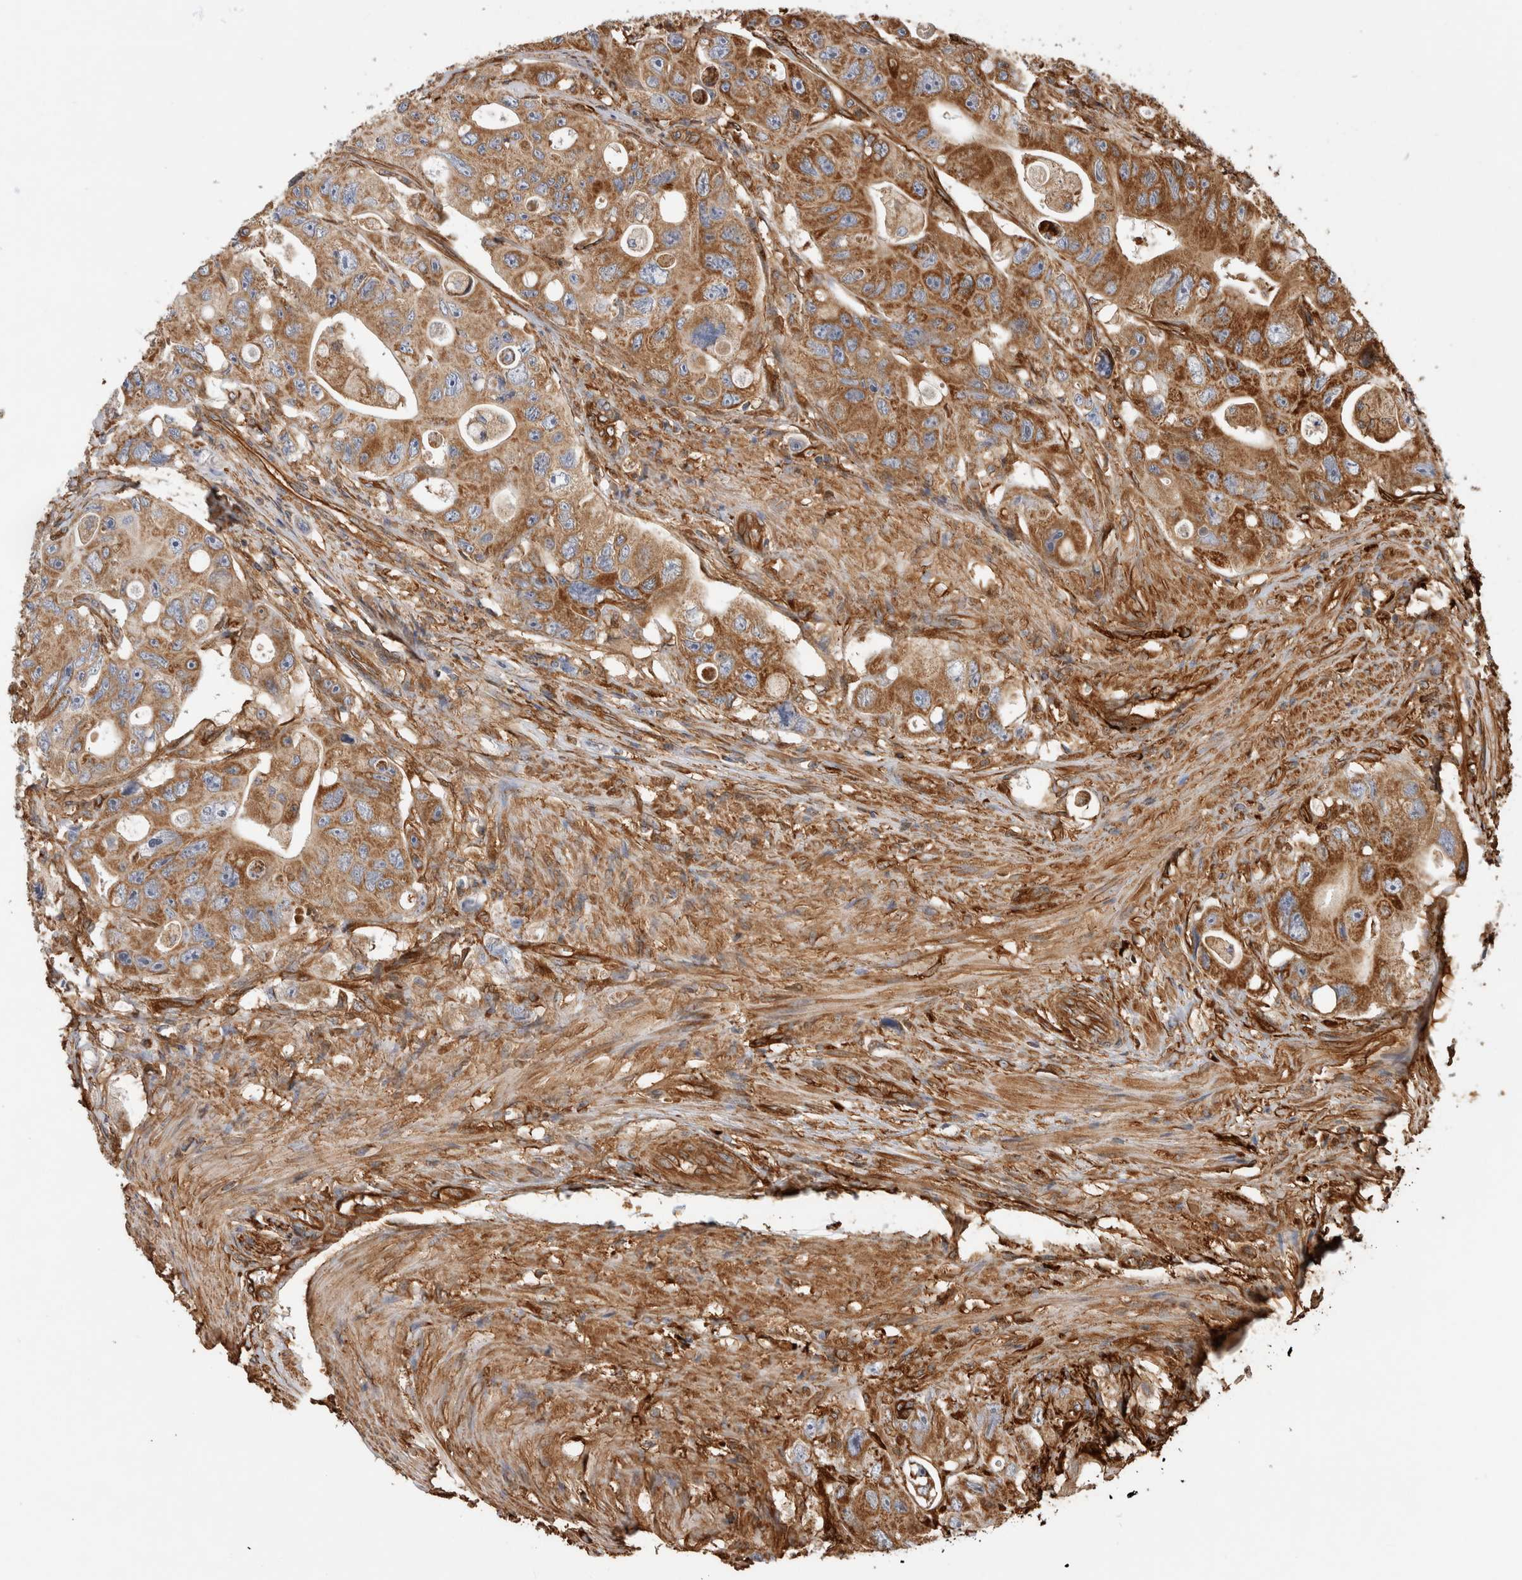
{"staining": {"intensity": "moderate", "quantity": ">75%", "location": "cytoplasmic/membranous"}, "tissue": "colorectal cancer", "cell_type": "Tumor cells", "image_type": "cancer", "snomed": [{"axis": "morphology", "description": "Adenocarcinoma, NOS"}, {"axis": "topography", "description": "Colon"}], "caption": "Immunohistochemical staining of human colorectal cancer (adenocarcinoma) demonstrates medium levels of moderate cytoplasmic/membranous protein staining in approximately >75% of tumor cells. (DAB (3,3'-diaminobenzidine) = brown stain, brightfield microscopy at high magnification).", "gene": "ZNF397", "patient": {"sex": "female", "age": 46}}